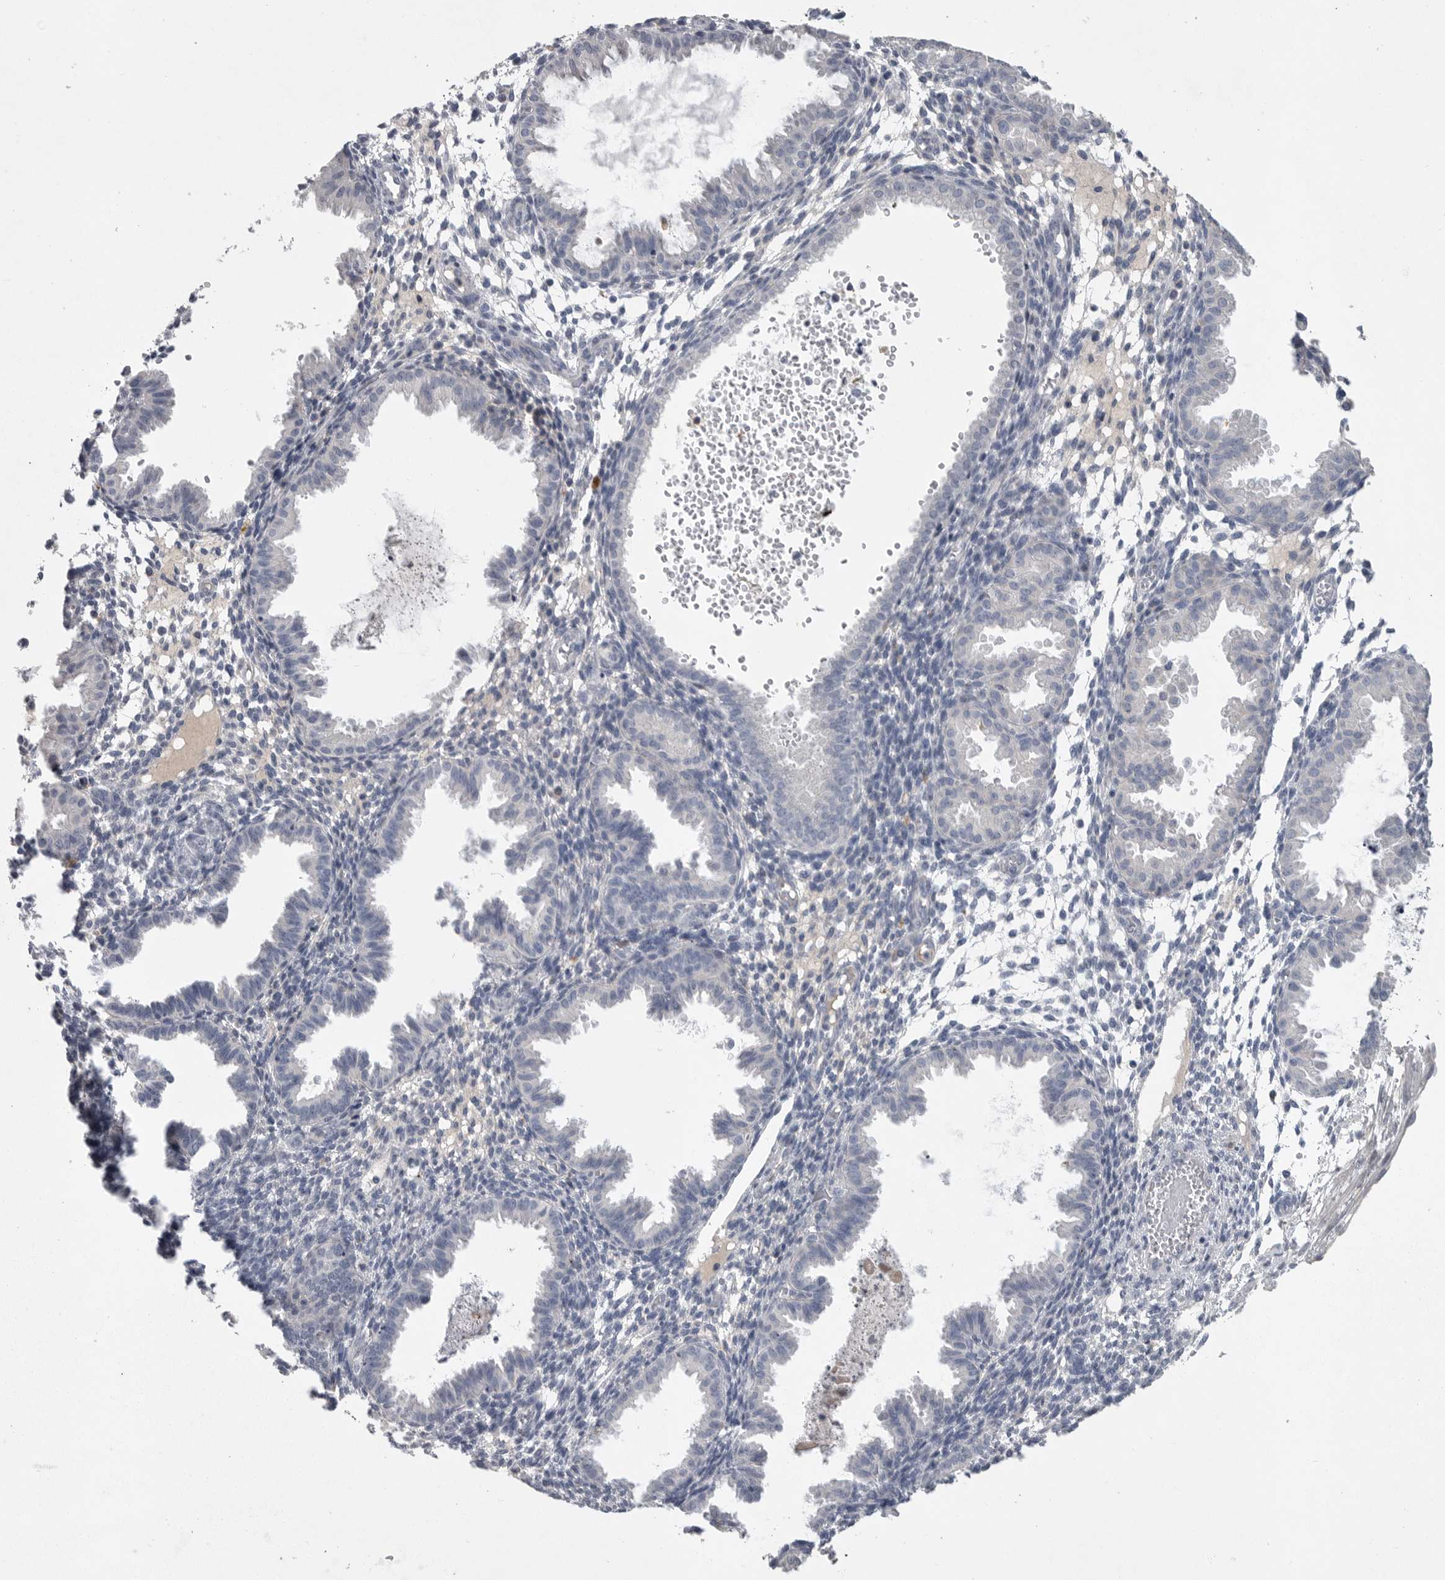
{"staining": {"intensity": "negative", "quantity": "none", "location": "none"}, "tissue": "endometrium", "cell_type": "Cells in endometrial stroma", "image_type": "normal", "snomed": [{"axis": "morphology", "description": "Normal tissue, NOS"}, {"axis": "topography", "description": "Endometrium"}], "caption": "This is a image of immunohistochemistry (IHC) staining of unremarkable endometrium, which shows no staining in cells in endometrial stroma.", "gene": "CRP", "patient": {"sex": "female", "age": 33}}